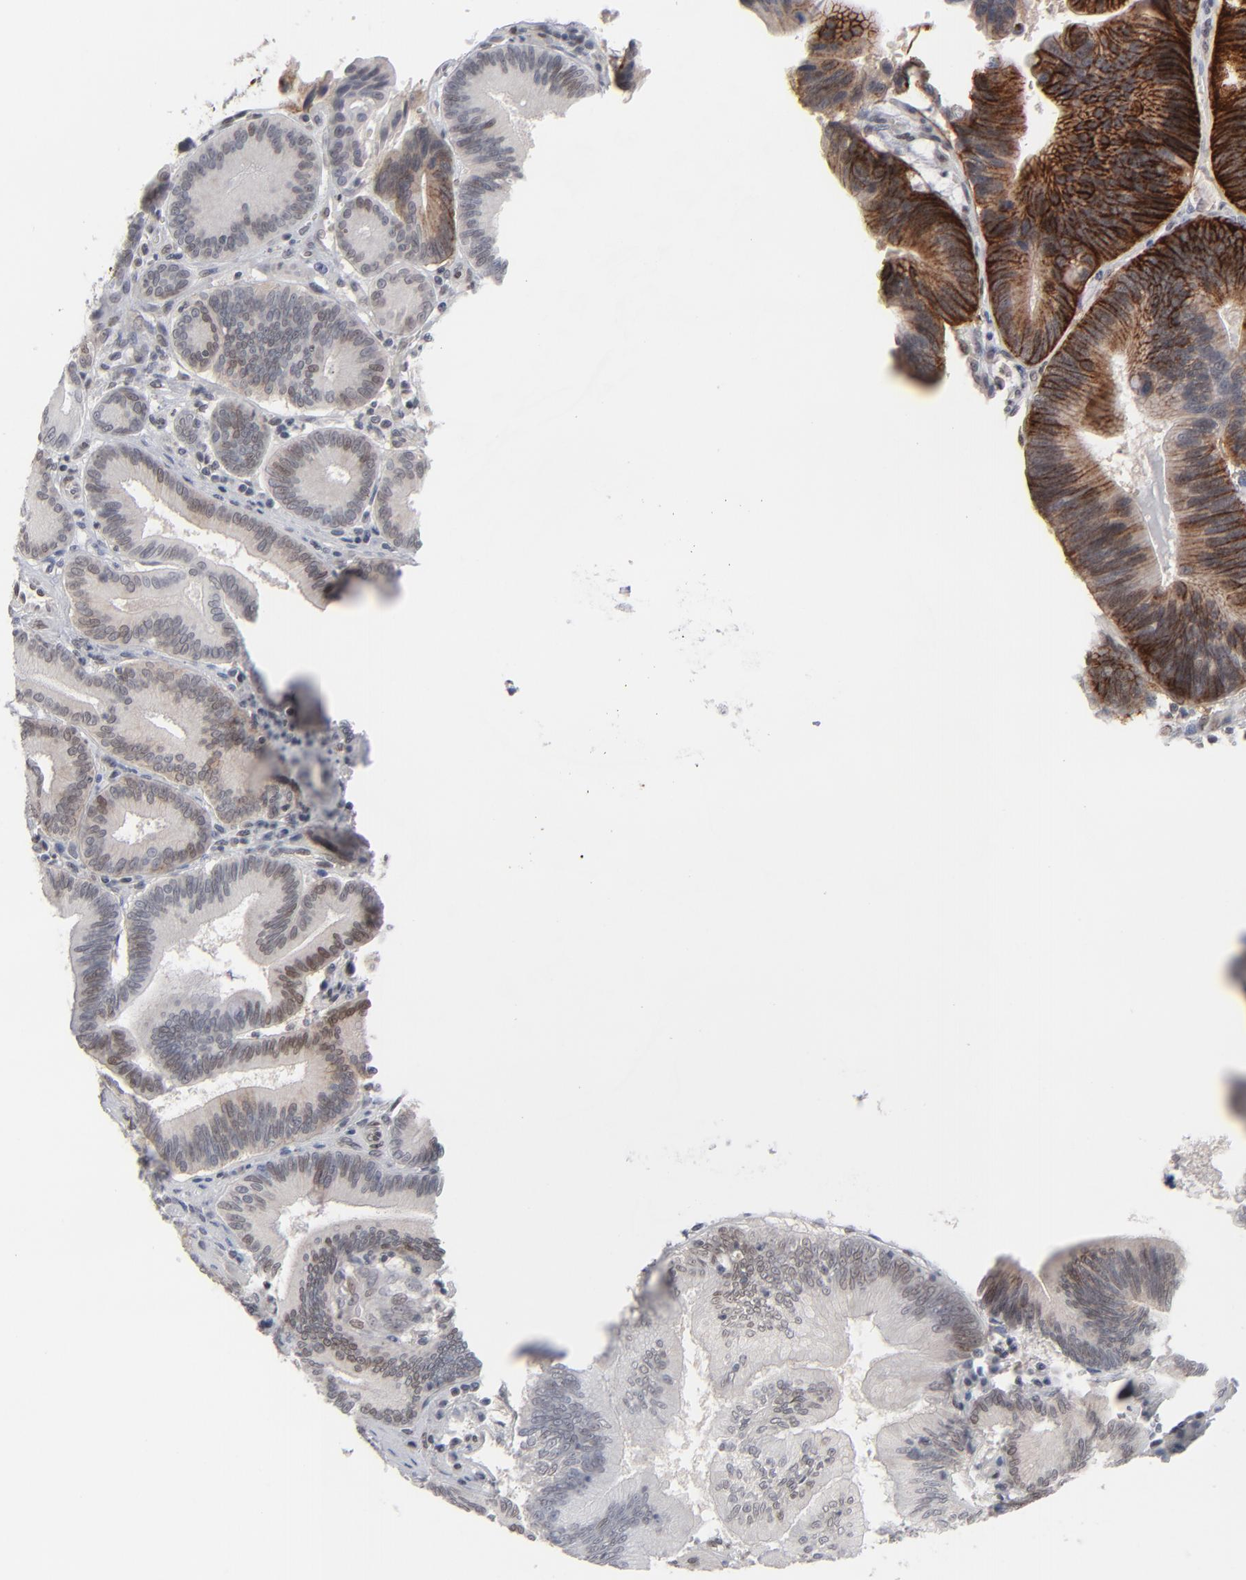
{"staining": {"intensity": "strong", "quantity": "25%-75%", "location": "cytoplasmic/membranous"}, "tissue": "pancreatic cancer", "cell_type": "Tumor cells", "image_type": "cancer", "snomed": [{"axis": "morphology", "description": "Adenocarcinoma, NOS"}, {"axis": "topography", "description": "Pancreas"}], "caption": "Adenocarcinoma (pancreatic) tissue shows strong cytoplasmic/membranous positivity in approximately 25%-75% of tumor cells (Brightfield microscopy of DAB IHC at high magnification).", "gene": "IRF9", "patient": {"sex": "male", "age": 82}}